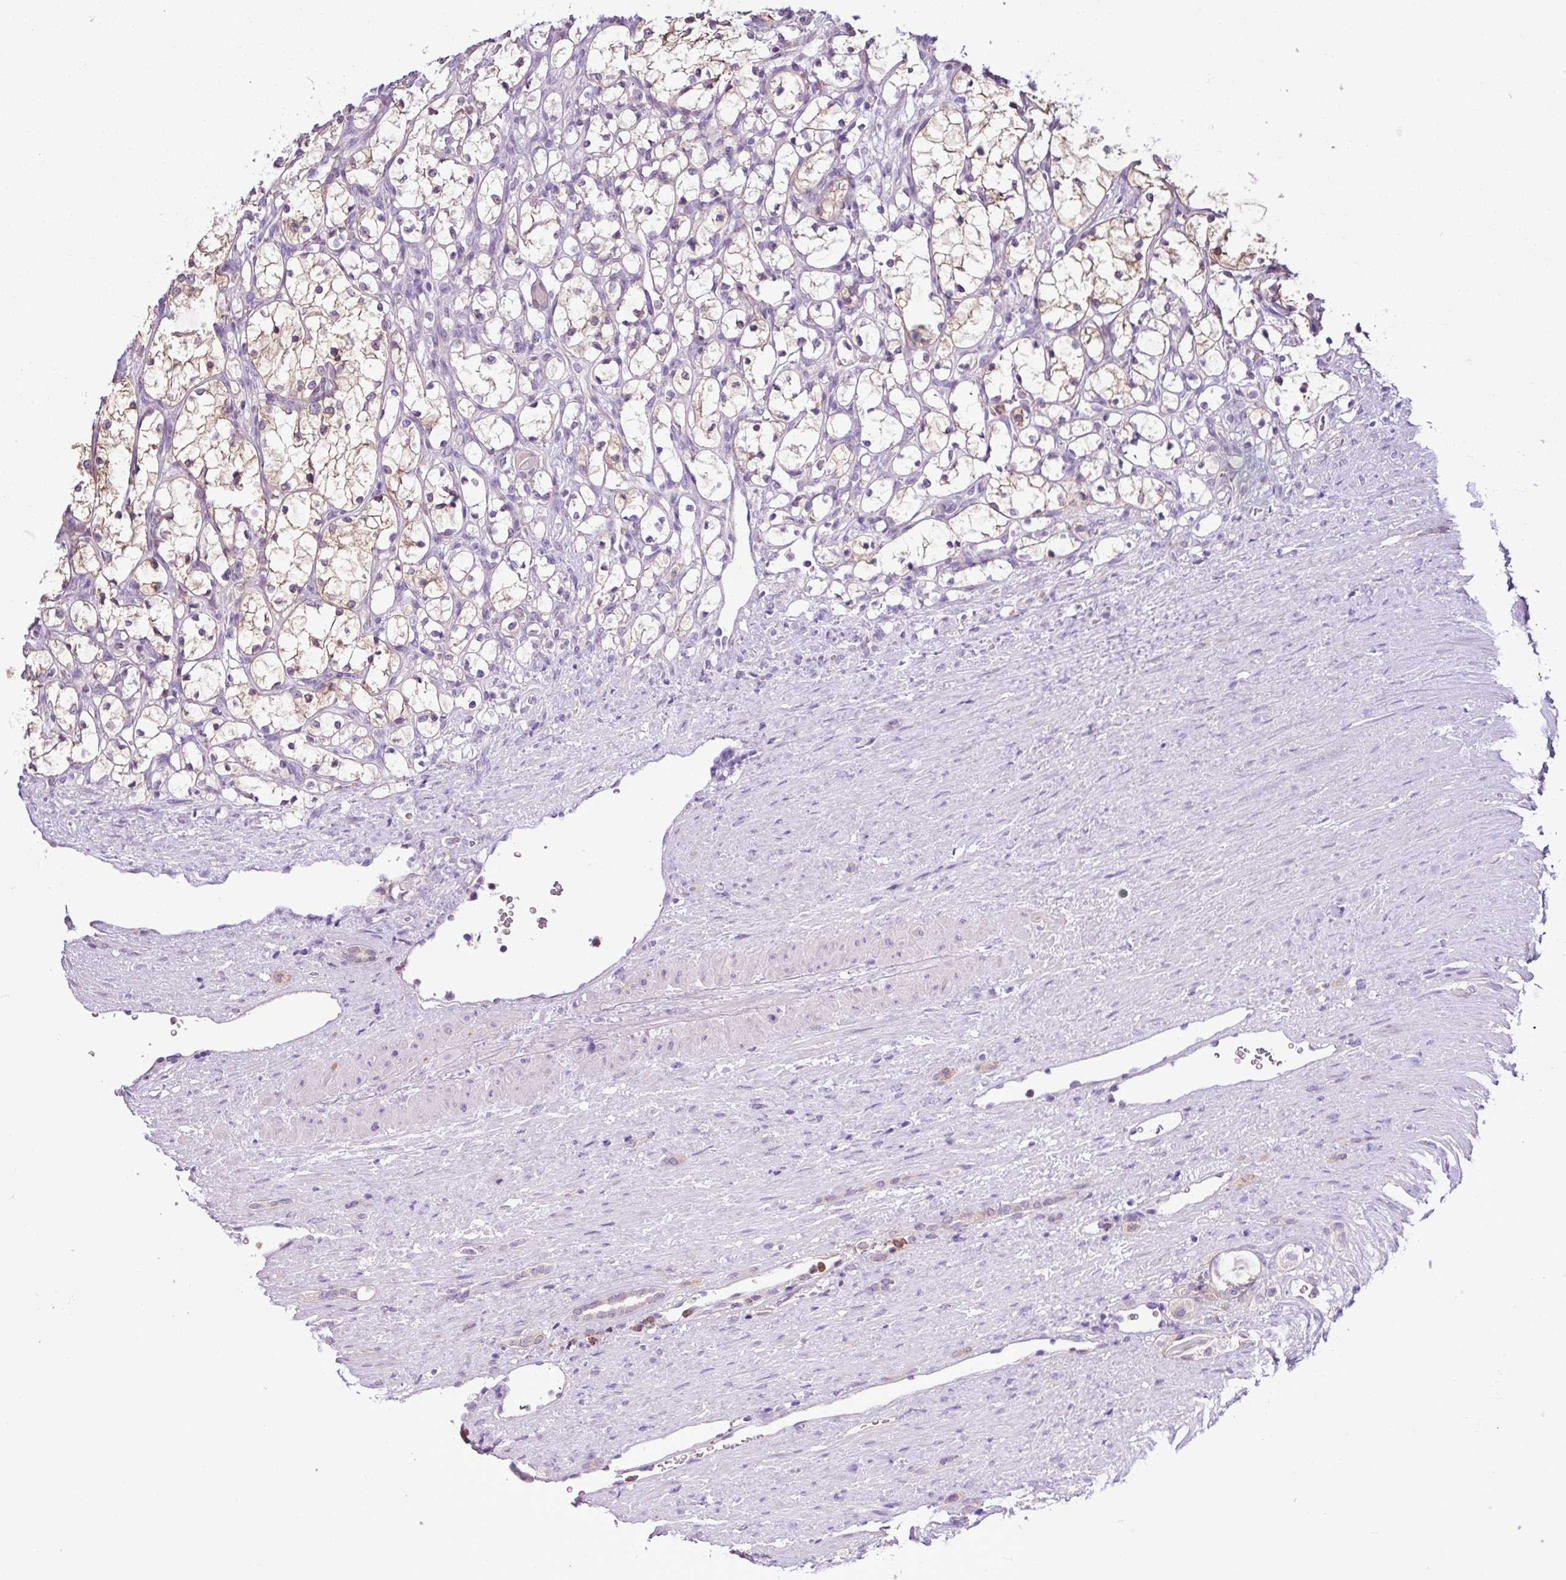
{"staining": {"intensity": "weak", "quantity": "25%-75%", "location": "cytoplasmic/membranous"}, "tissue": "renal cancer", "cell_type": "Tumor cells", "image_type": "cancer", "snomed": [{"axis": "morphology", "description": "Adenocarcinoma, NOS"}, {"axis": "topography", "description": "Kidney"}], "caption": "Protein staining of adenocarcinoma (renal) tissue displays weak cytoplasmic/membranous expression in about 25%-75% of tumor cells. (DAB (3,3'-diaminobenzidine) IHC with brightfield microscopy, high magnification).", "gene": "TONSL", "patient": {"sex": "female", "age": 69}}